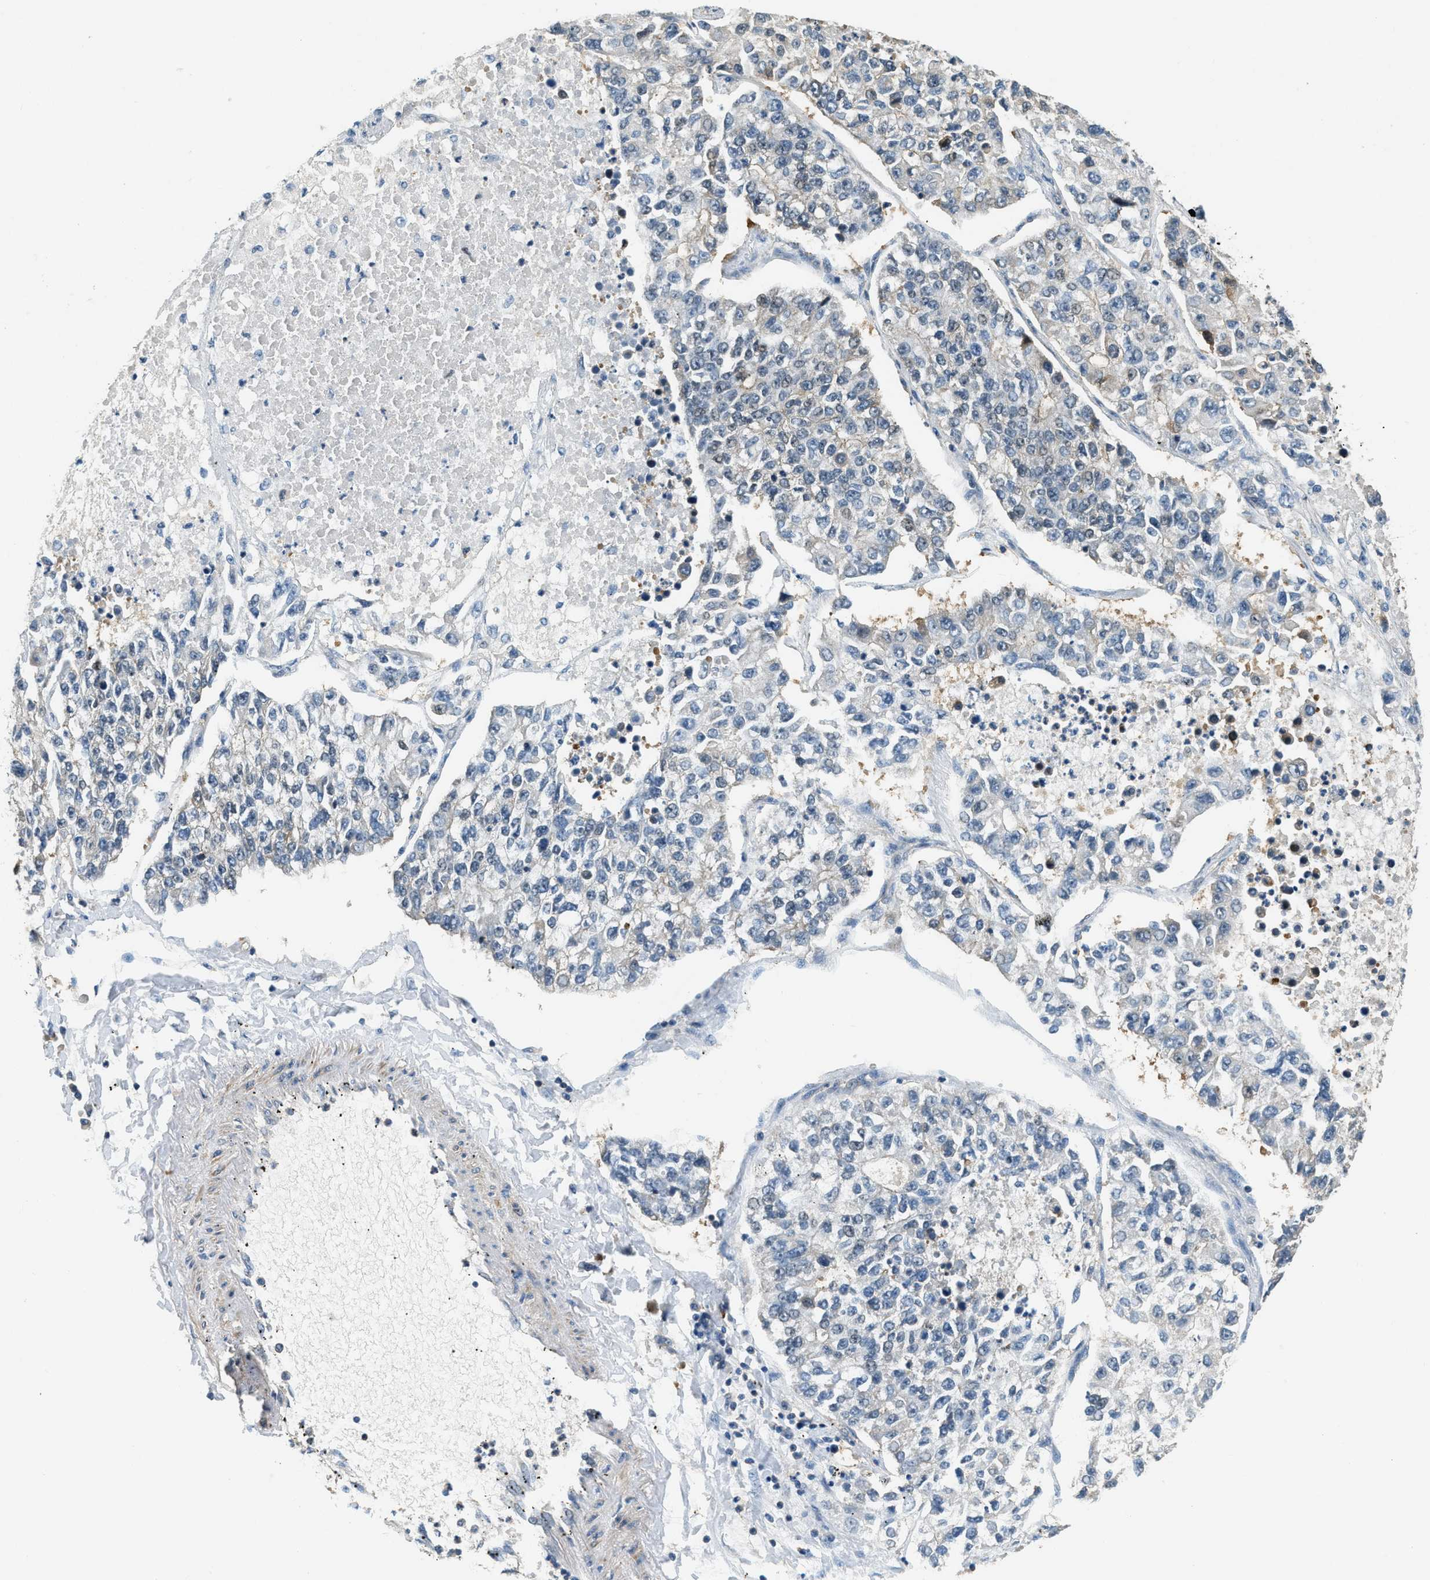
{"staining": {"intensity": "weak", "quantity": "<25%", "location": "cytoplasmic/membranous"}, "tissue": "lung cancer", "cell_type": "Tumor cells", "image_type": "cancer", "snomed": [{"axis": "morphology", "description": "Adenocarcinoma, NOS"}, {"axis": "topography", "description": "Lung"}], "caption": "The histopathology image shows no staining of tumor cells in lung cancer.", "gene": "CBLB", "patient": {"sex": "male", "age": 49}}